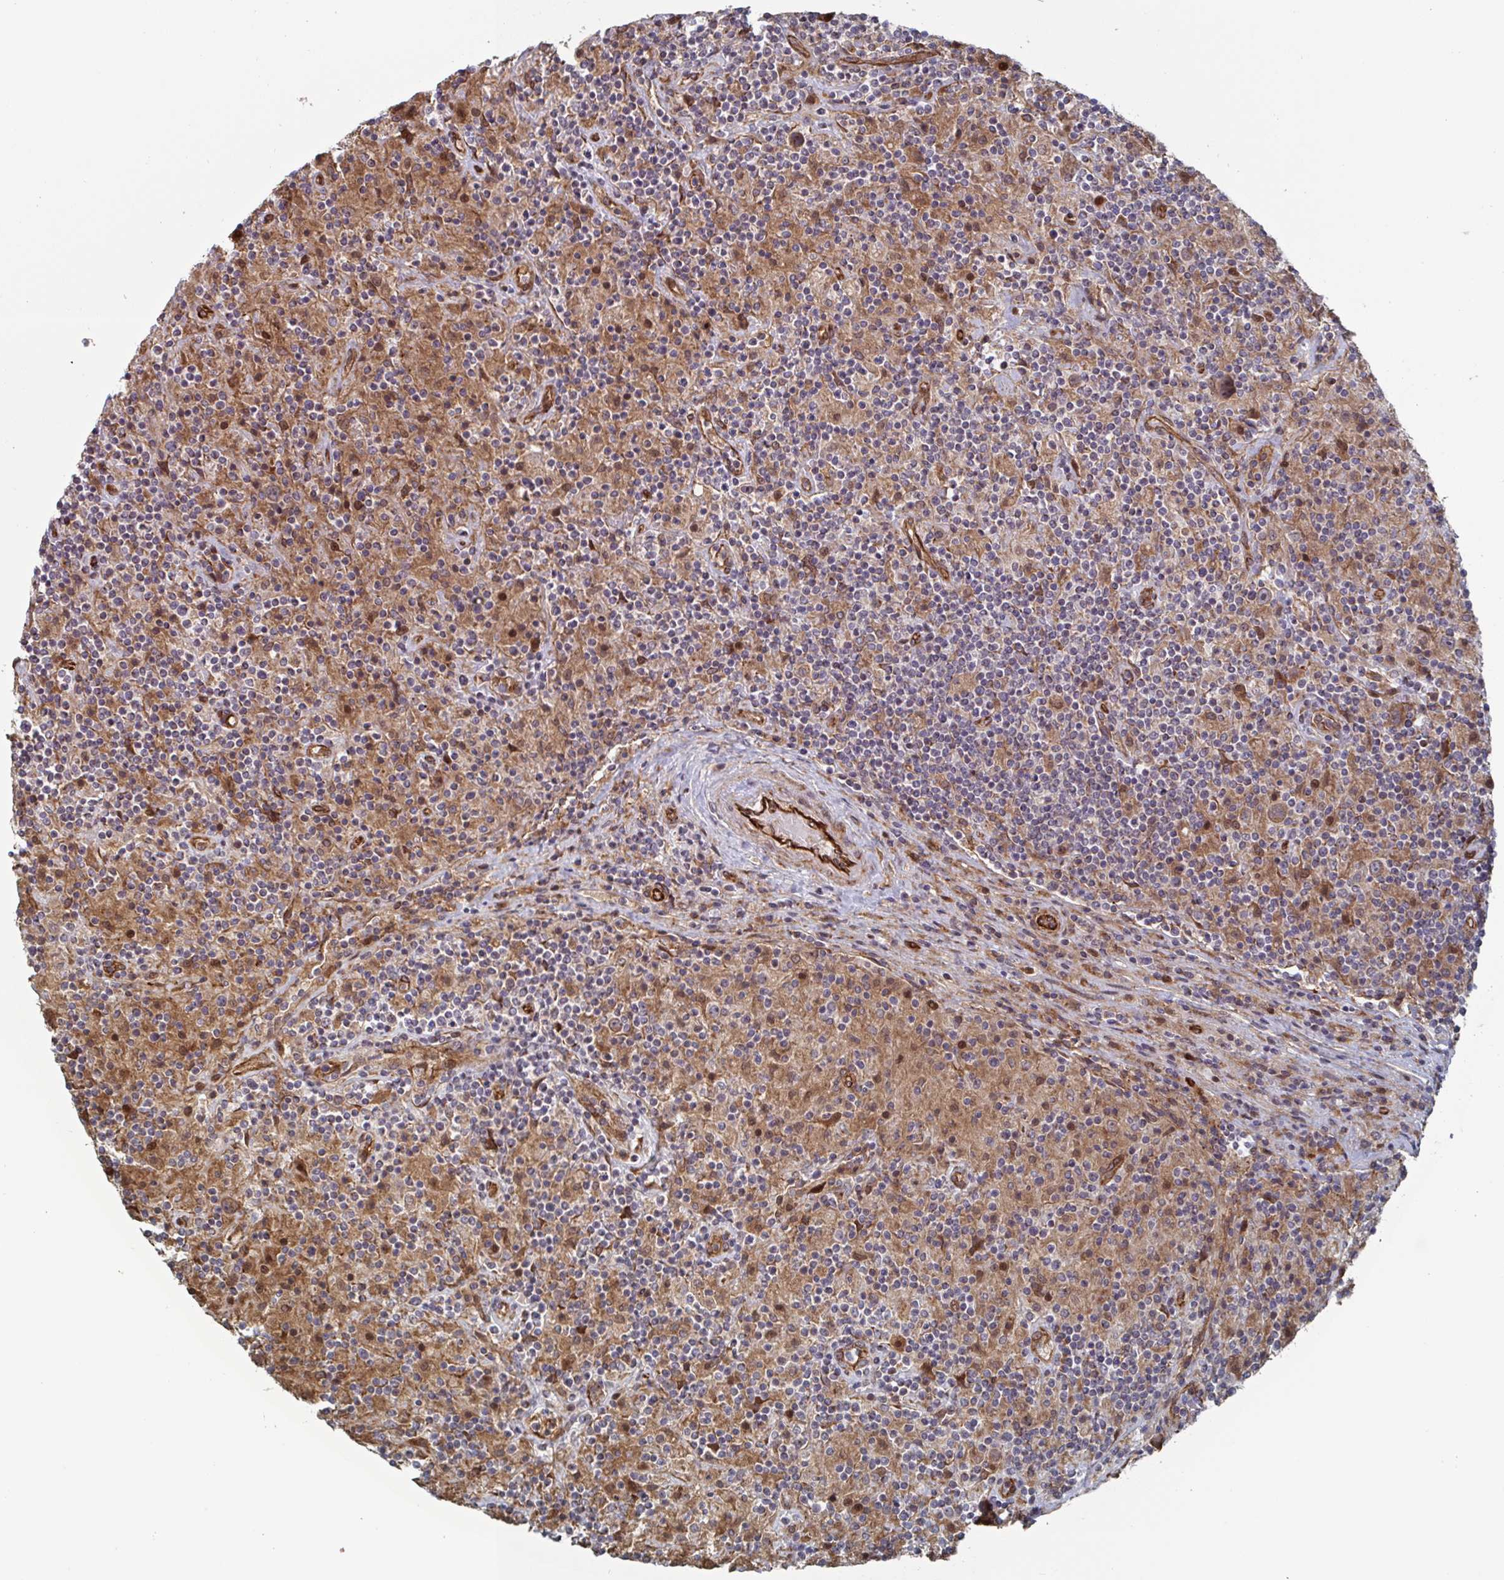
{"staining": {"intensity": "weak", "quantity": "25%-75%", "location": "cytoplasmic/membranous"}, "tissue": "lymphoma", "cell_type": "Tumor cells", "image_type": "cancer", "snomed": [{"axis": "morphology", "description": "Hodgkin's disease, NOS"}, {"axis": "topography", "description": "Lymph node"}], "caption": "A low amount of weak cytoplasmic/membranous staining is identified in about 25%-75% of tumor cells in lymphoma tissue.", "gene": "DVL3", "patient": {"sex": "male", "age": 70}}